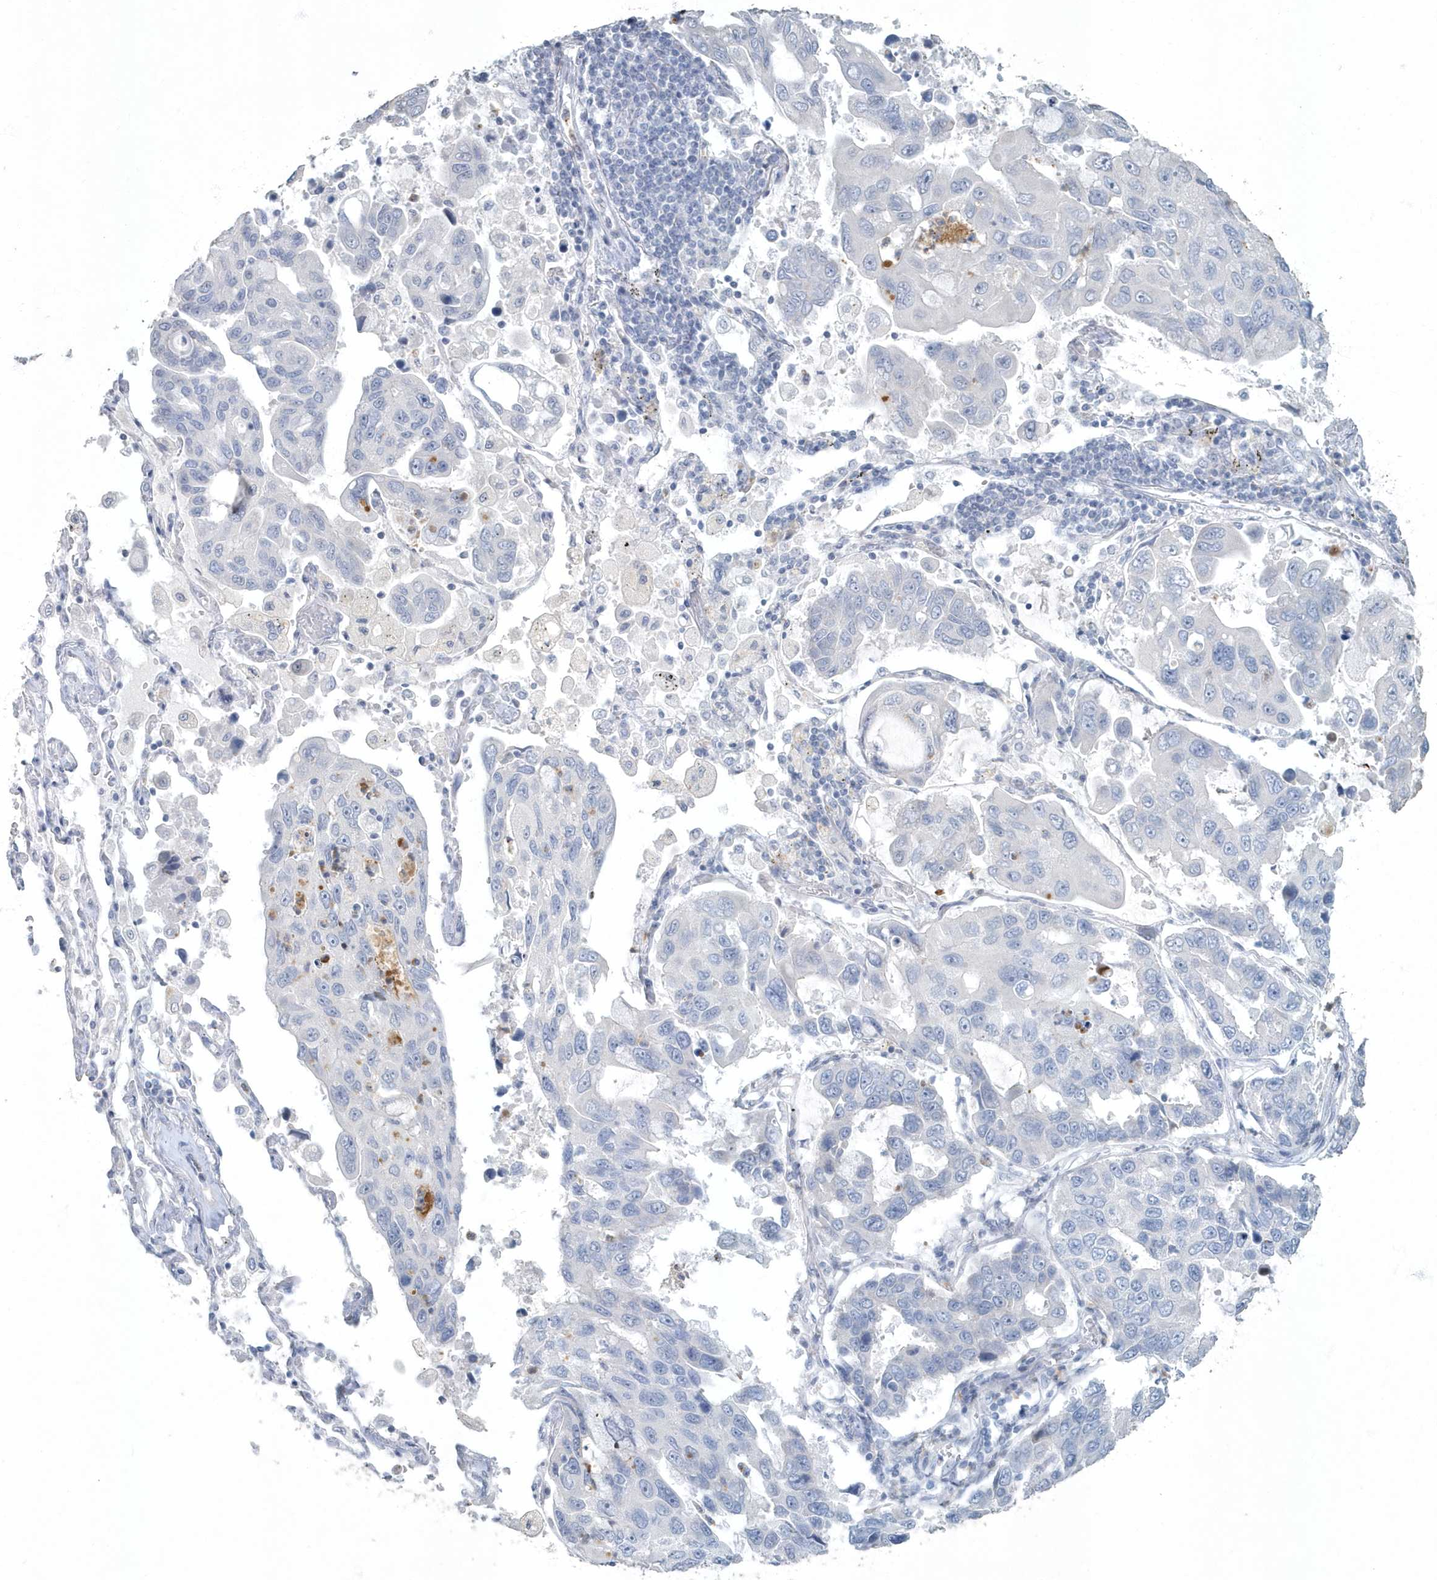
{"staining": {"intensity": "negative", "quantity": "none", "location": "none"}, "tissue": "lung cancer", "cell_type": "Tumor cells", "image_type": "cancer", "snomed": [{"axis": "morphology", "description": "Adenocarcinoma, NOS"}, {"axis": "topography", "description": "Lung"}], "caption": "Lung adenocarcinoma was stained to show a protein in brown. There is no significant expression in tumor cells.", "gene": "MYOT", "patient": {"sex": "male", "age": 64}}